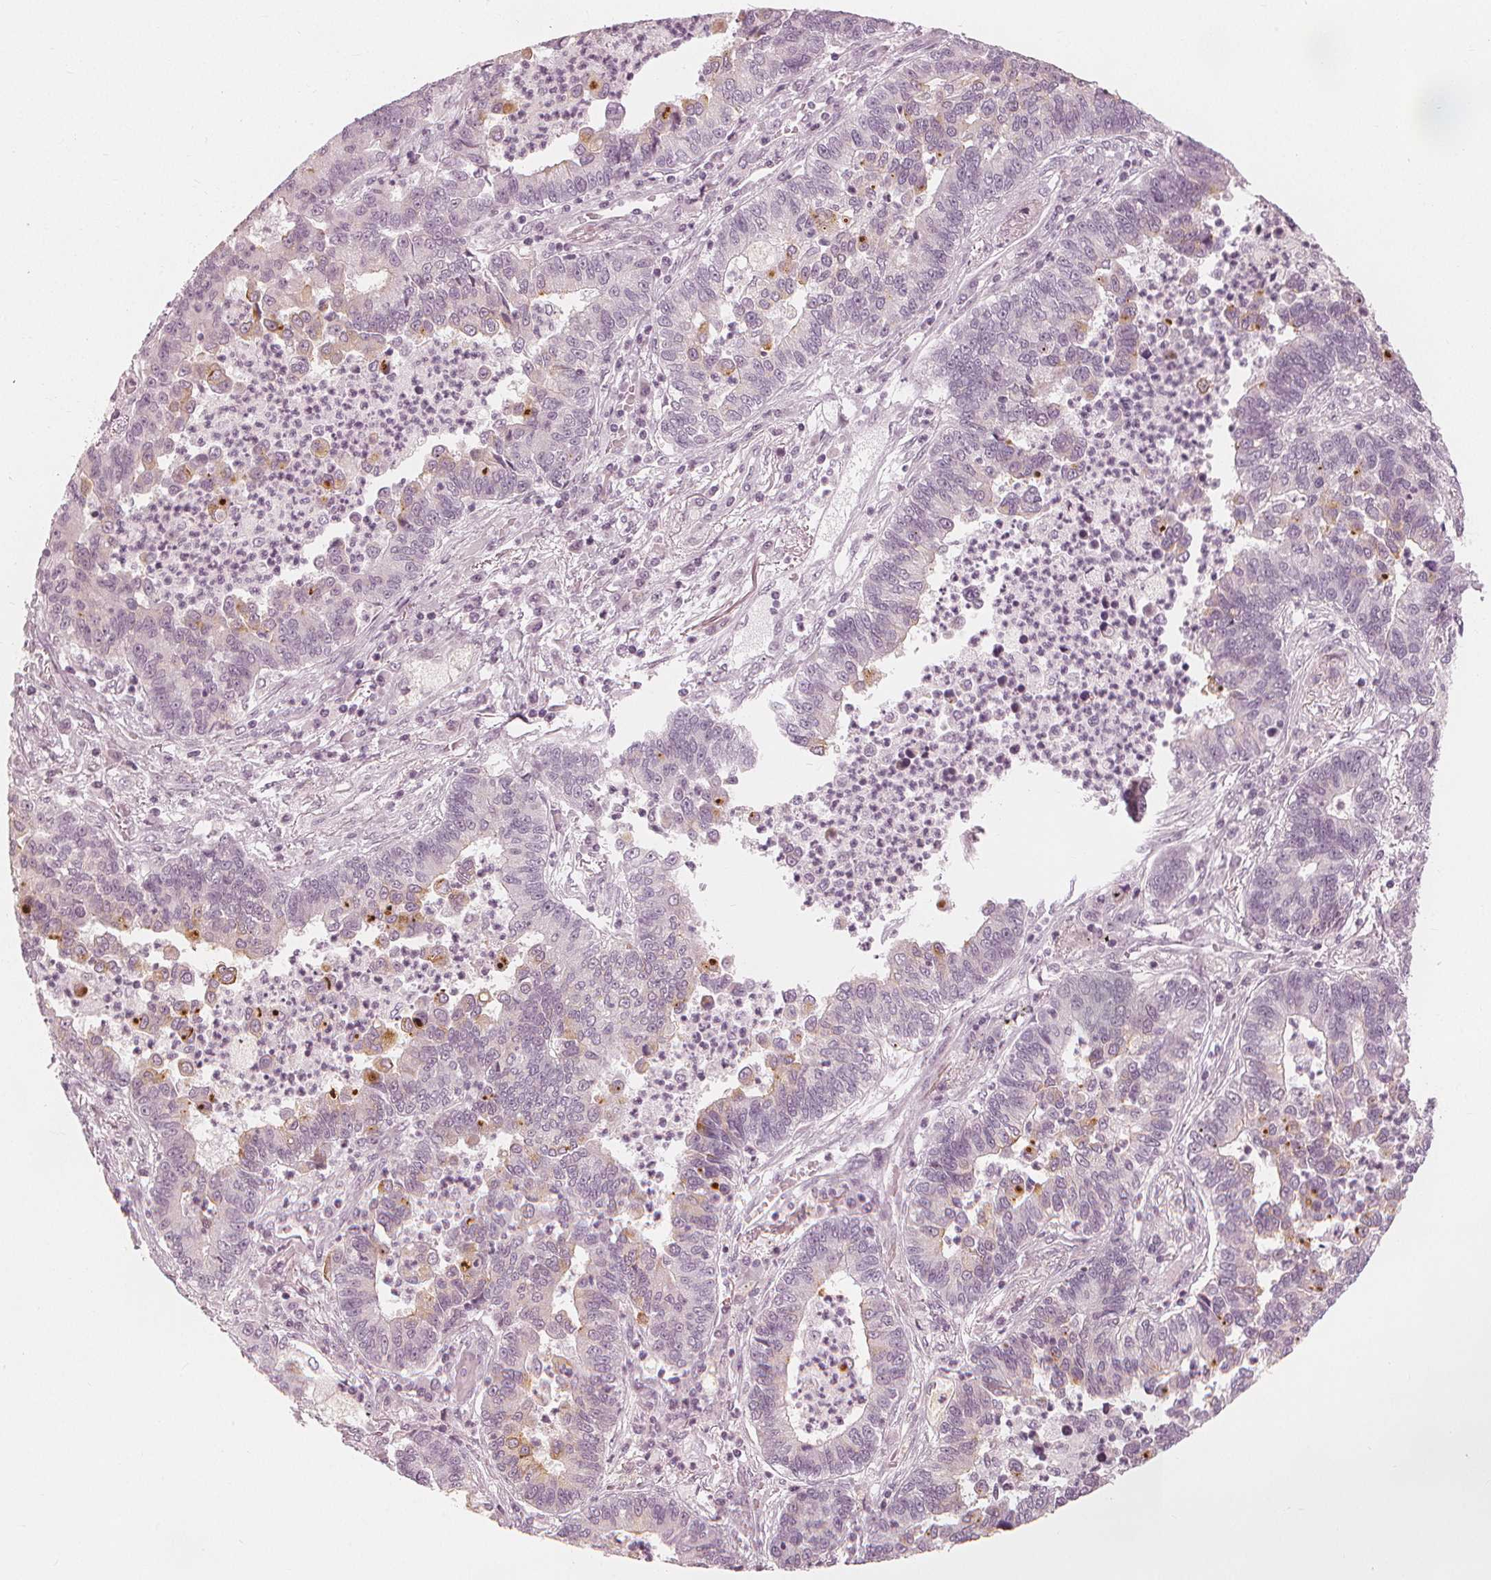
{"staining": {"intensity": "weak", "quantity": "<25%", "location": "cytoplasmic/membranous"}, "tissue": "lung cancer", "cell_type": "Tumor cells", "image_type": "cancer", "snomed": [{"axis": "morphology", "description": "Adenocarcinoma, NOS"}, {"axis": "topography", "description": "Lung"}], "caption": "The IHC image has no significant expression in tumor cells of lung cancer (adenocarcinoma) tissue.", "gene": "PAEP", "patient": {"sex": "female", "age": 57}}